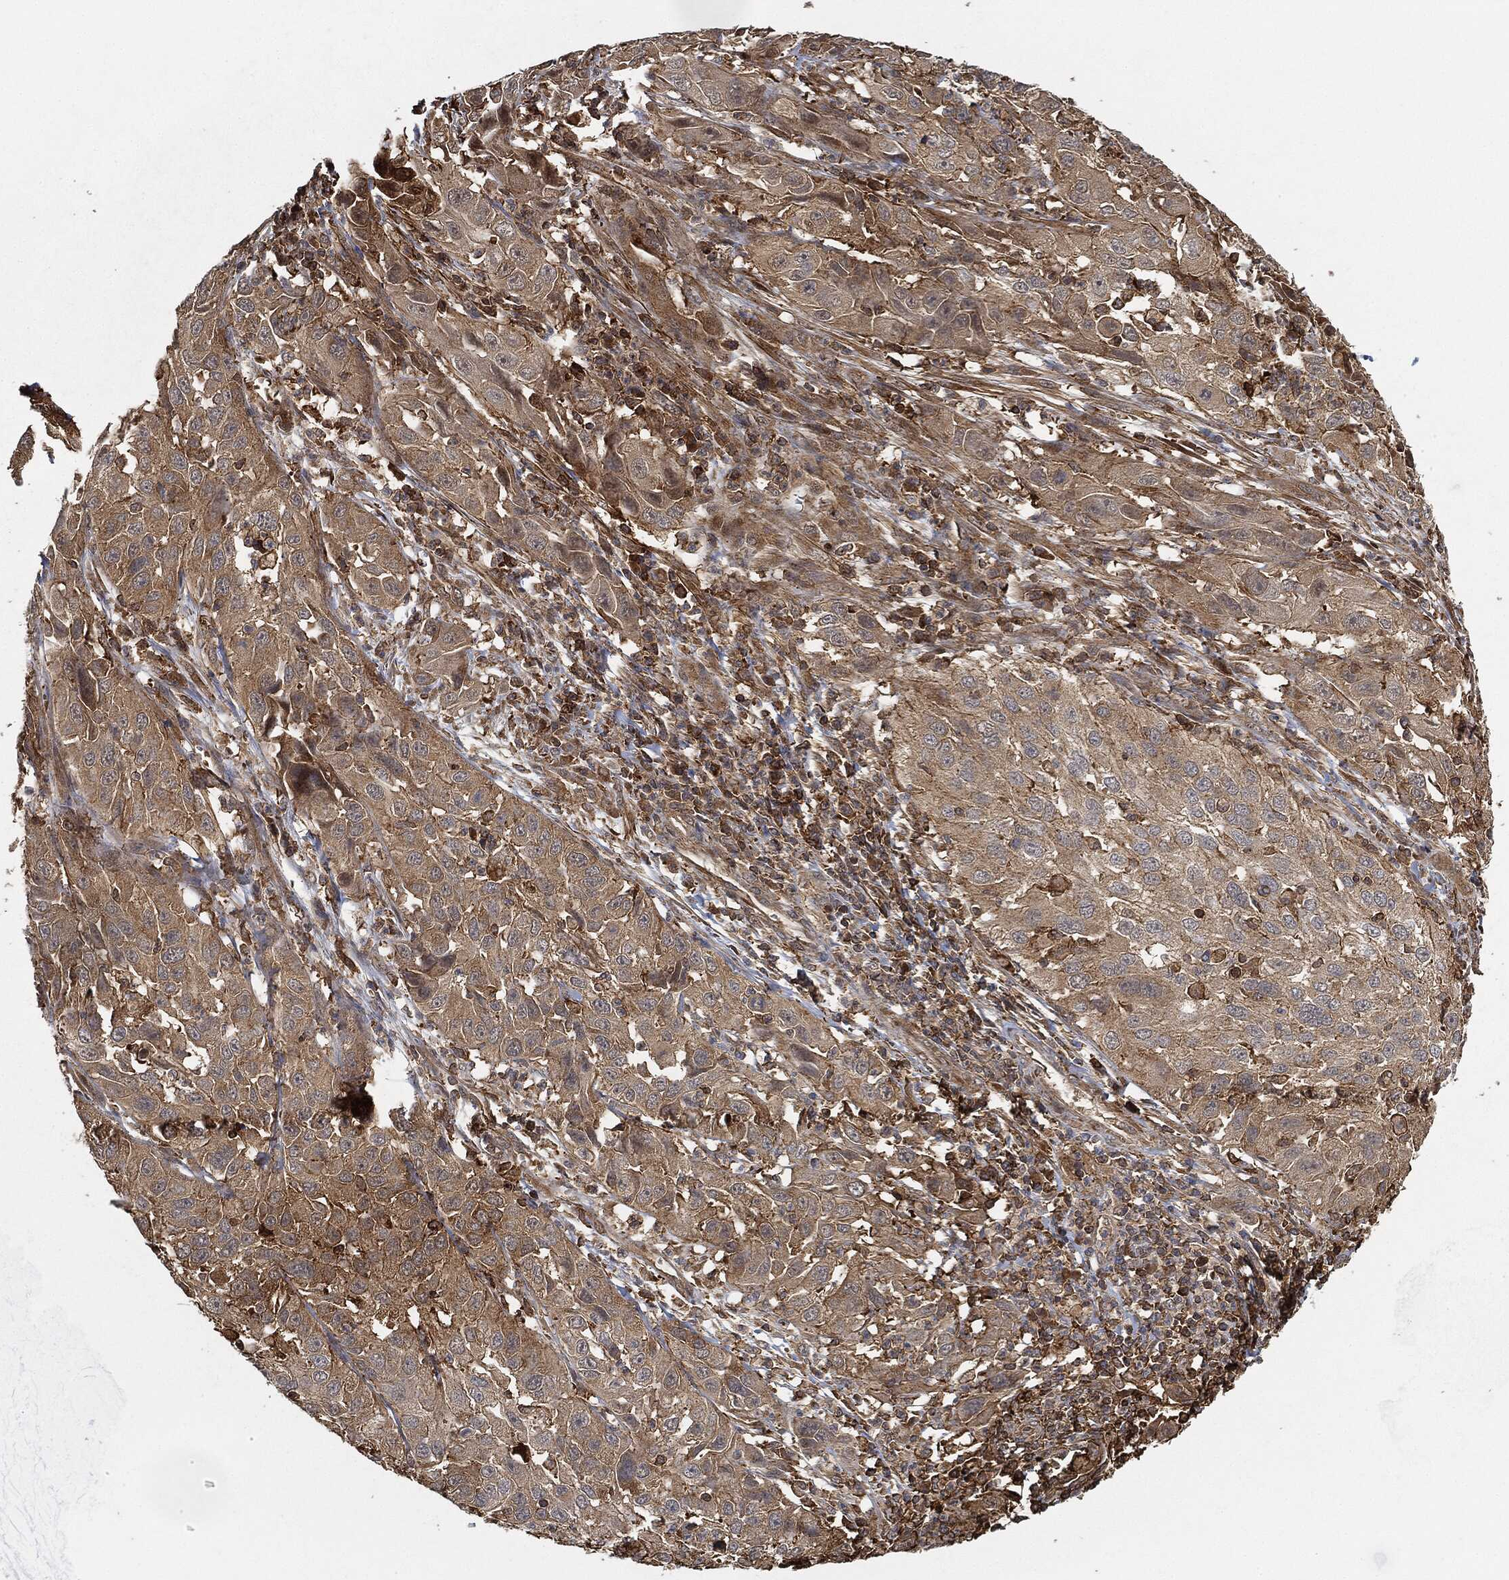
{"staining": {"intensity": "moderate", "quantity": "25%-75%", "location": "cytoplasmic/membranous"}, "tissue": "cervical cancer", "cell_type": "Tumor cells", "image_type": "cancer", "snomed": [{"axis": "morphology", "description": "Squamous cell carcinoma, NOS"}, {"axis": "topography", "description": "Cervix"}], "caption": "This photomicrograph demonstrates IHC staining of squamous cell carcinoma (cervical), with medium moderate cytoplasmic/membranous positivity in approximately 25%-75% of tumor cells.", "gene": "TPT1", "patient": {"sex": "female", "age": 32}}